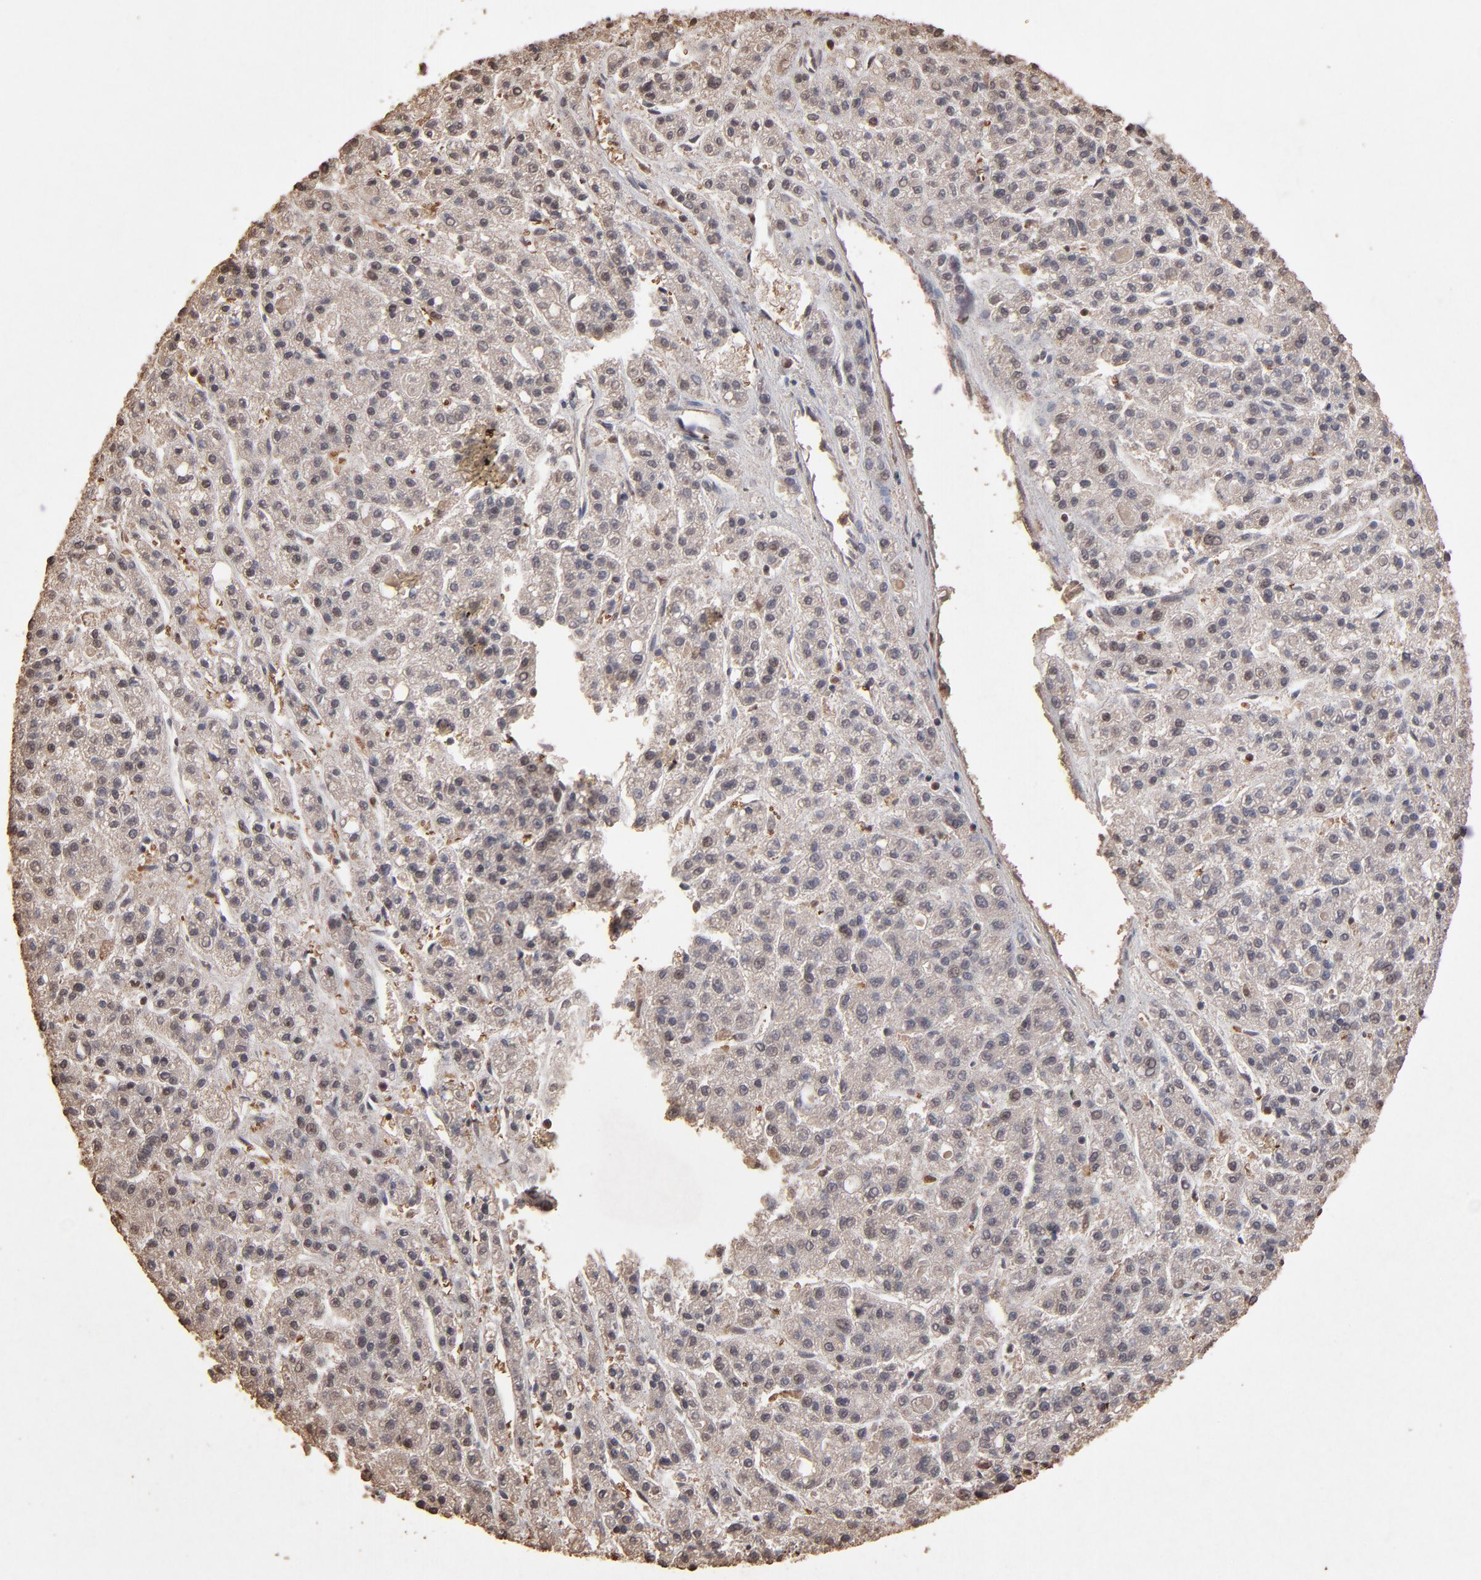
{"staining": {"intensity": "weak", "quantity": "<25%", "location": "cytoplasmic/membranous,nuclear"}, "tissue": "liver cancer", "cell_type": "Tumor cells", "image_type": "cancer", "snomed": [{"axis": "morphology", "description": "Carcinoma, Hepatocellular, NOS"}, {"axis": "topography", "description": "Liver"}], "caption": "This is an immunohistochemistry (IHC) histopathology image of liver cancer. There is no expression in tumor cells.", "gene": "CASP1", "patient": {"sex": "male", "age": 70}}